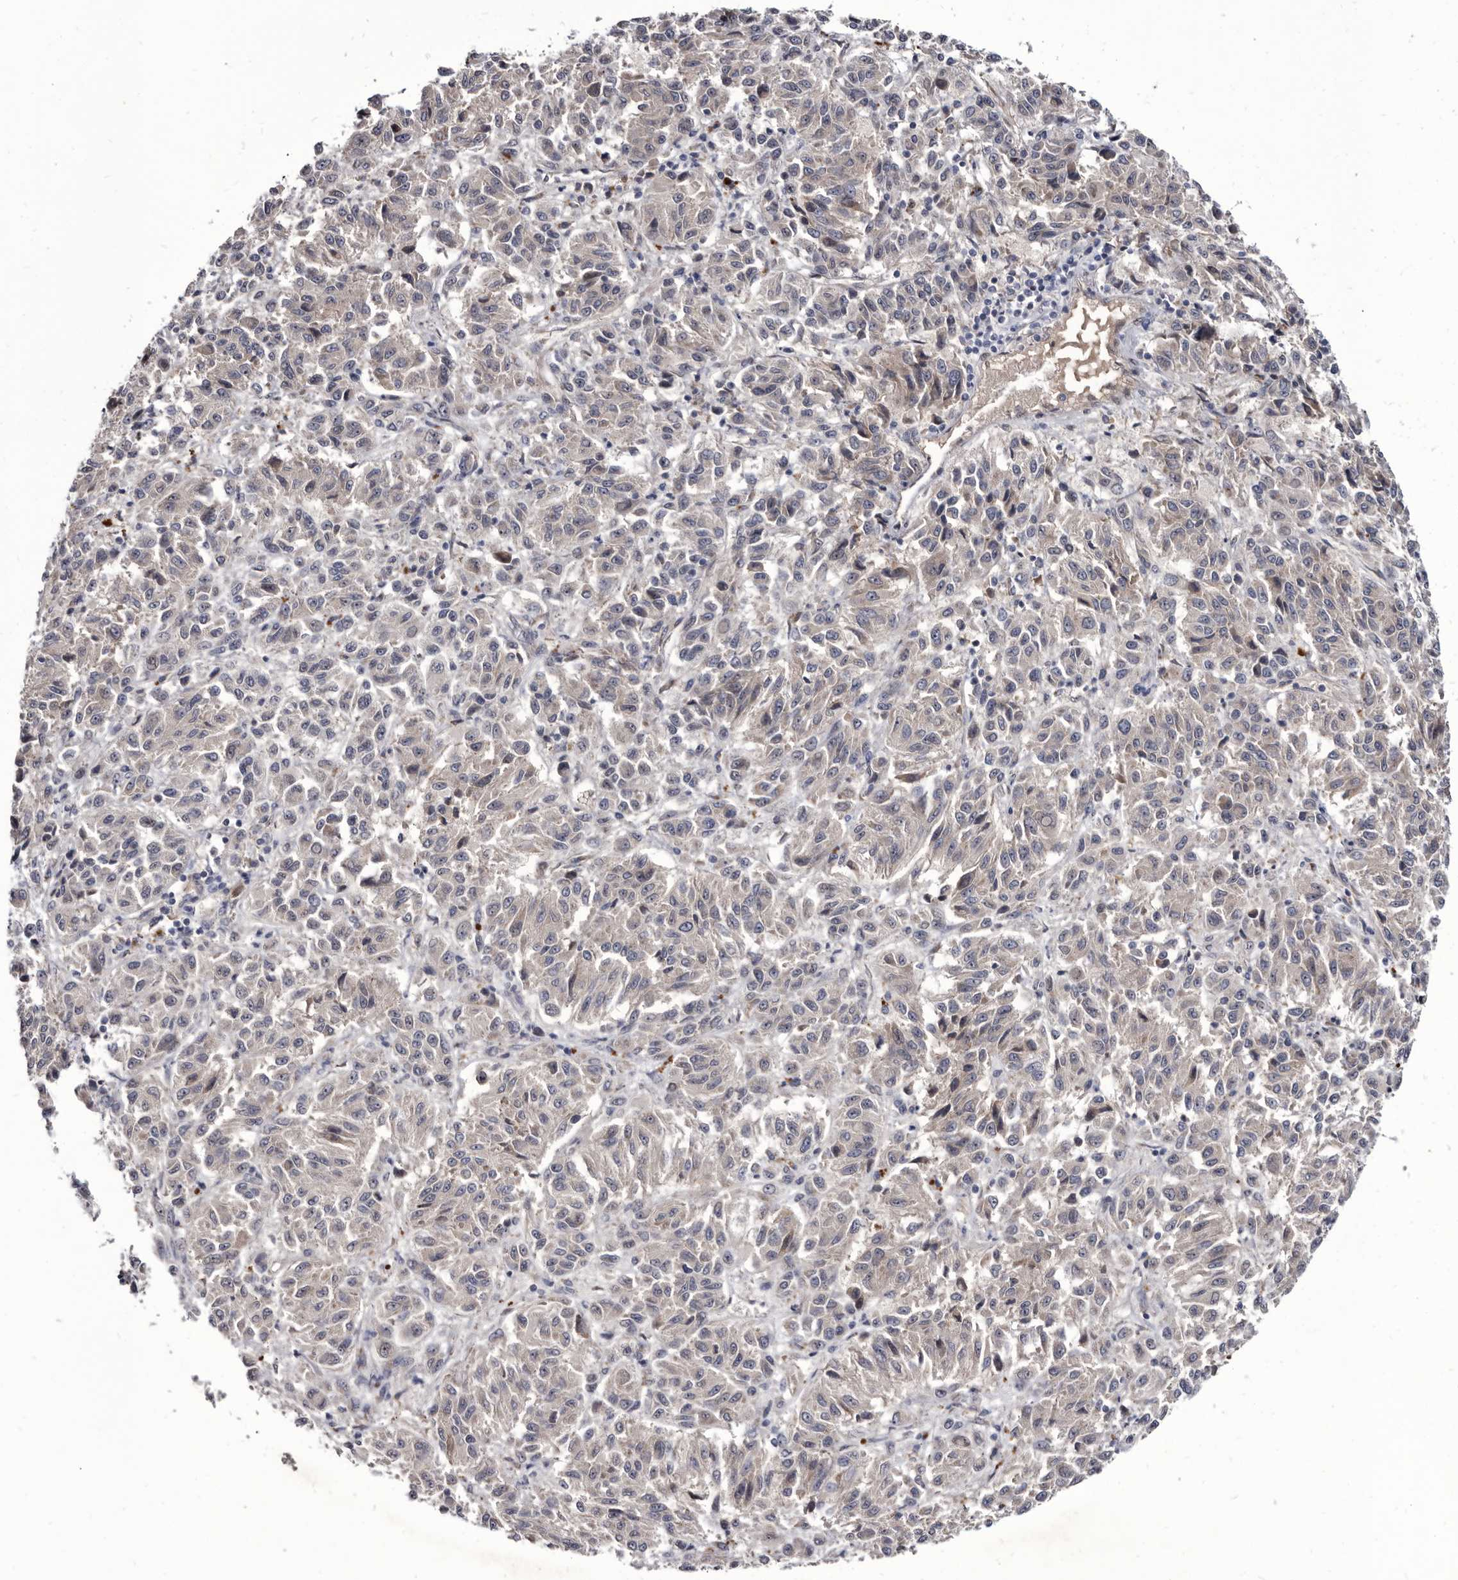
{"staining": {"intensity": "negative", "quantity": "none", "location": "none"}, "tissue": "melanoma", "cell_type": "Tumor cells", "image_type": "cancer", "snomed": [{"axis": "morphology", "description": "Malignant melanoma, Metastatic site"}, {"axis": "topography", "description": "Lung"}], "caption": "This is a histopathology image of IHC staining of malignant melanoma (metastatic site), which shows no staining in tumor cells.", "gene": "PROM1", "patient": {"sex": "male", "age": 64}}